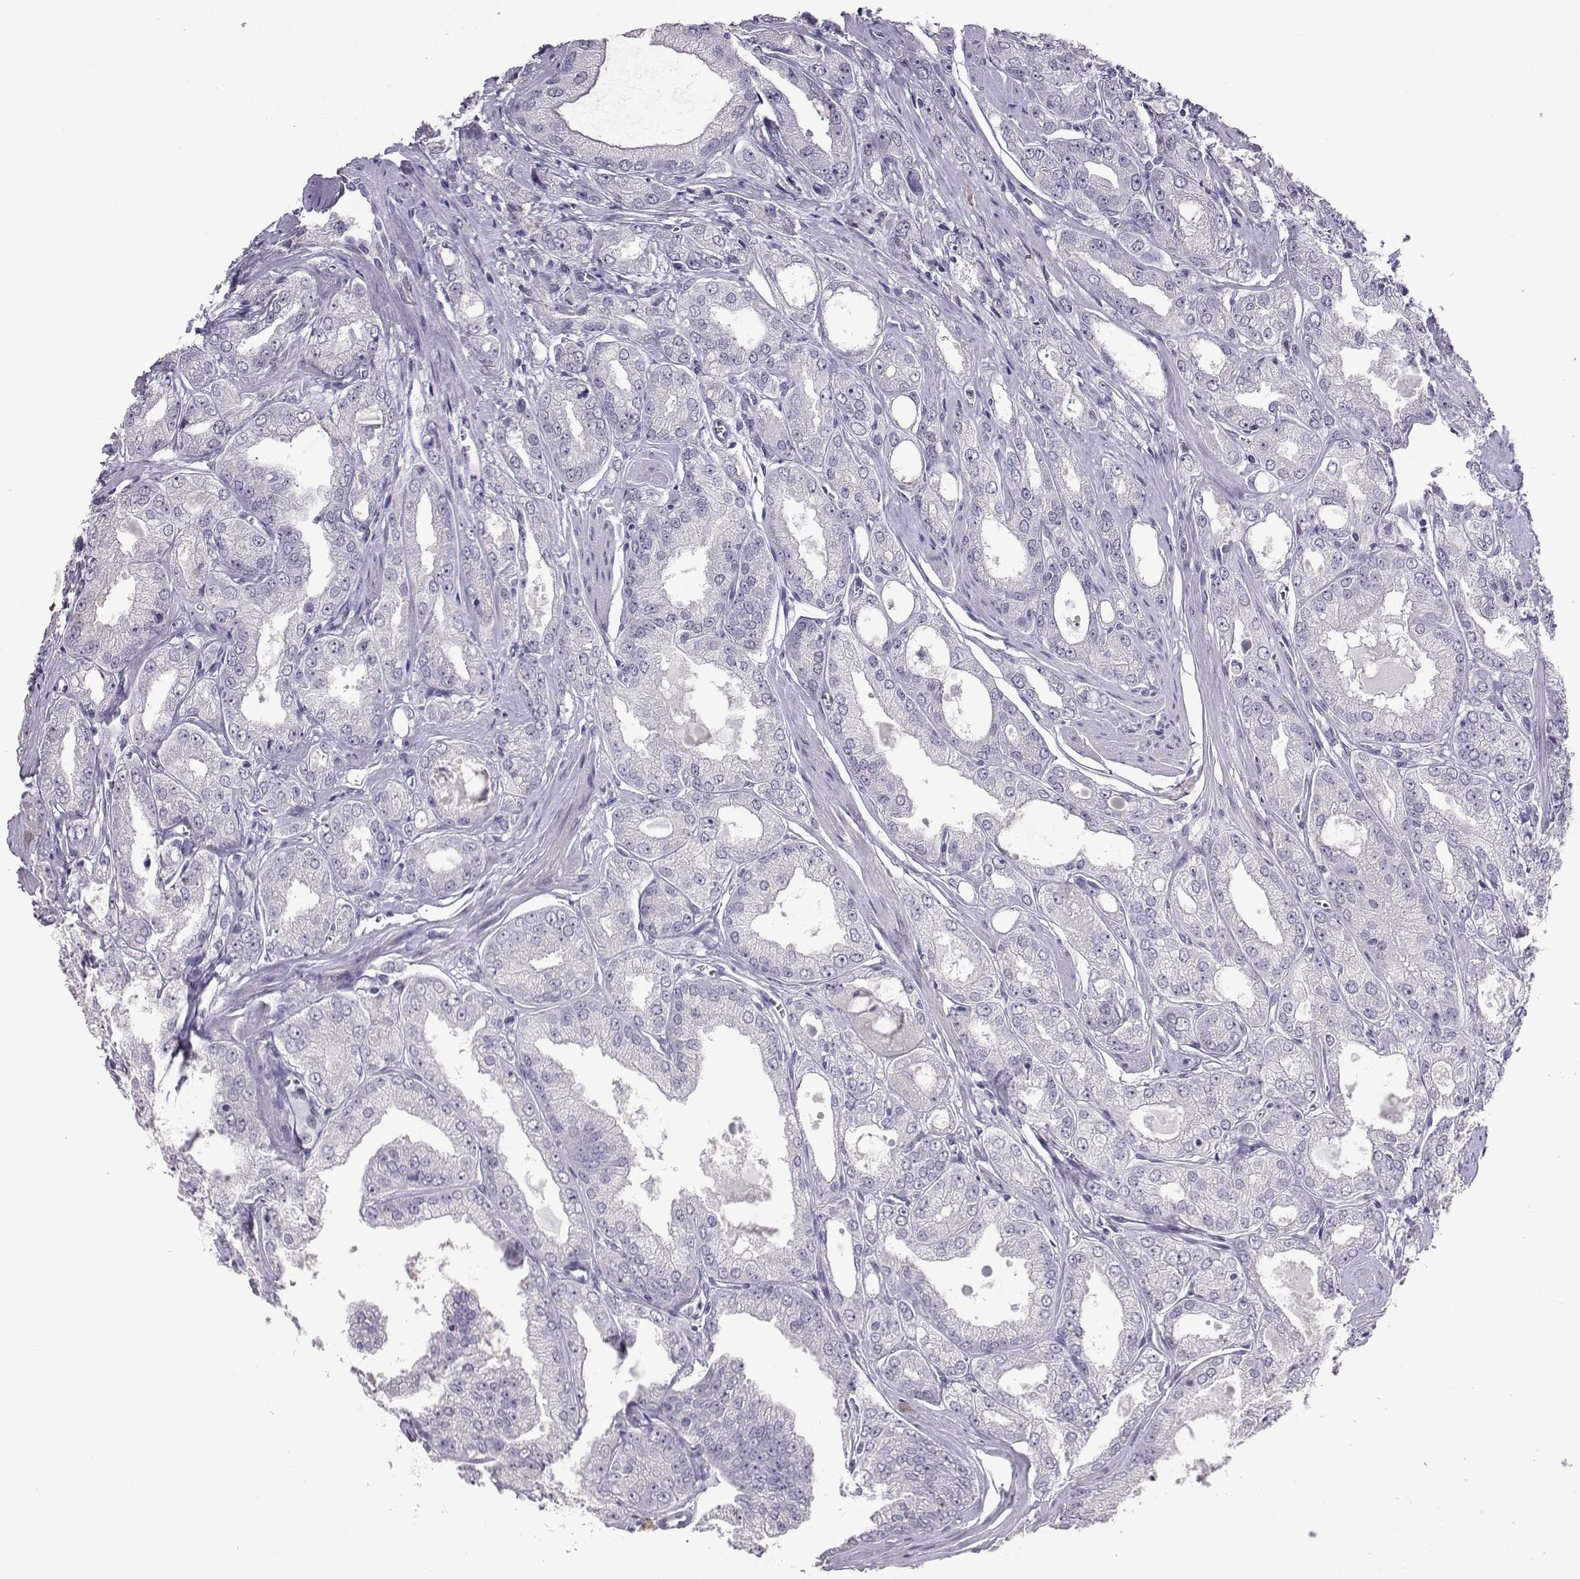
{"staining": {"intensity": "negative", "quantity": "none", "location": "none"}, "tissue": "prostate cancer", "cell_type": "Tumor cells", "image_type": "cancer", "snomed": [{"axis": "morphology", "description": "Adenocarcinoma, NOS"}, {"axis": "morphology", "description": "Adenocarcinoma, High grade"}, {"axis": "topography", "description": "Prostate"}], "caption": "The histopathology image reveals no significant staining in tumor cells of high-grade adenocarcinoma (prostate).", "gene": "CARTPT", "patient": {"sex": "male", "age": 70}}